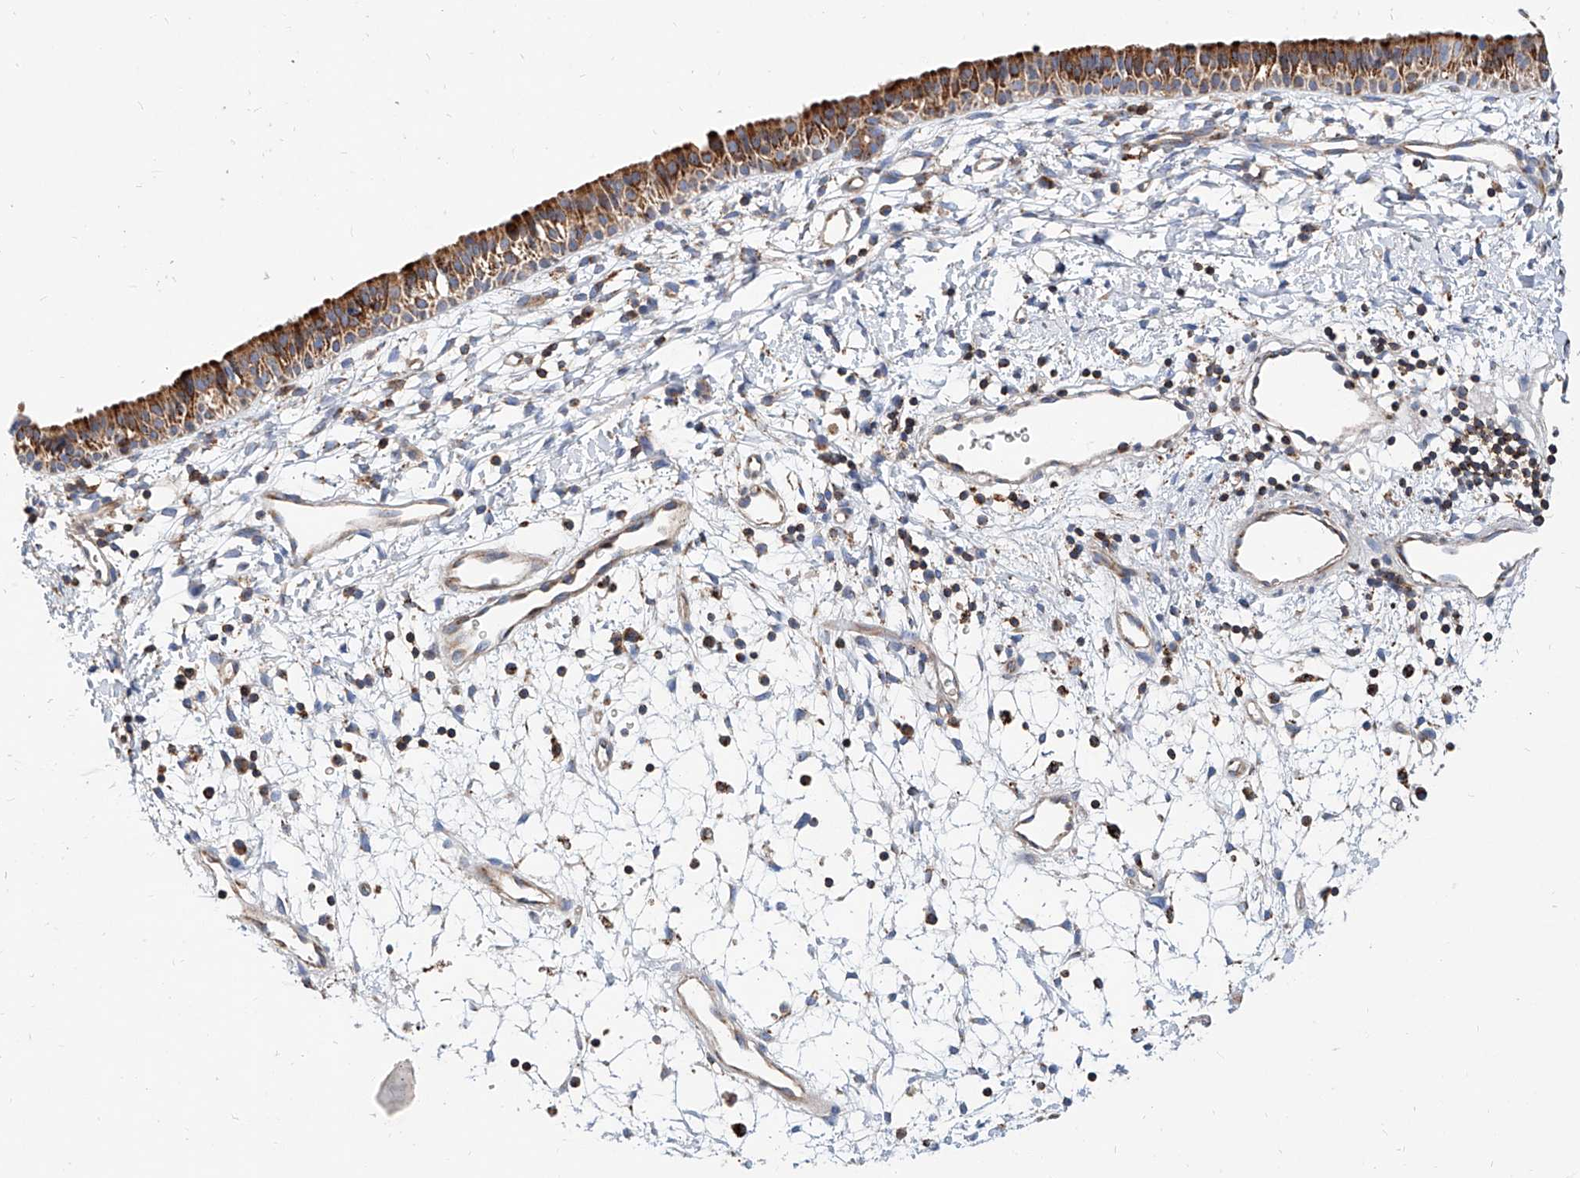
{"staining": {"intensity": "strong", "quantity": ">75%", "location": "cytoplasmic/membranous"}, "tissue": "nasopharynx", "cell_type": "Respiratory epithelial cells", "image_type": "normal", "snomed": [{"axis": "morphology", "description": "Normal tissue, NOS"}, {"axis": "topography", "description": "Nasopharynx"}], "caption": "Protein expression analysis of benign nasopharynx displays strong cytoplasmic/membranous expression in about >75% of respiratory epithelial cells. (DAB (3,3'-diaminobenzidine) IHC, brown staining for protein, blue staining for nuclei).", "gene": "CPNE5", "patient": {"sex": "male", "age": 22}}